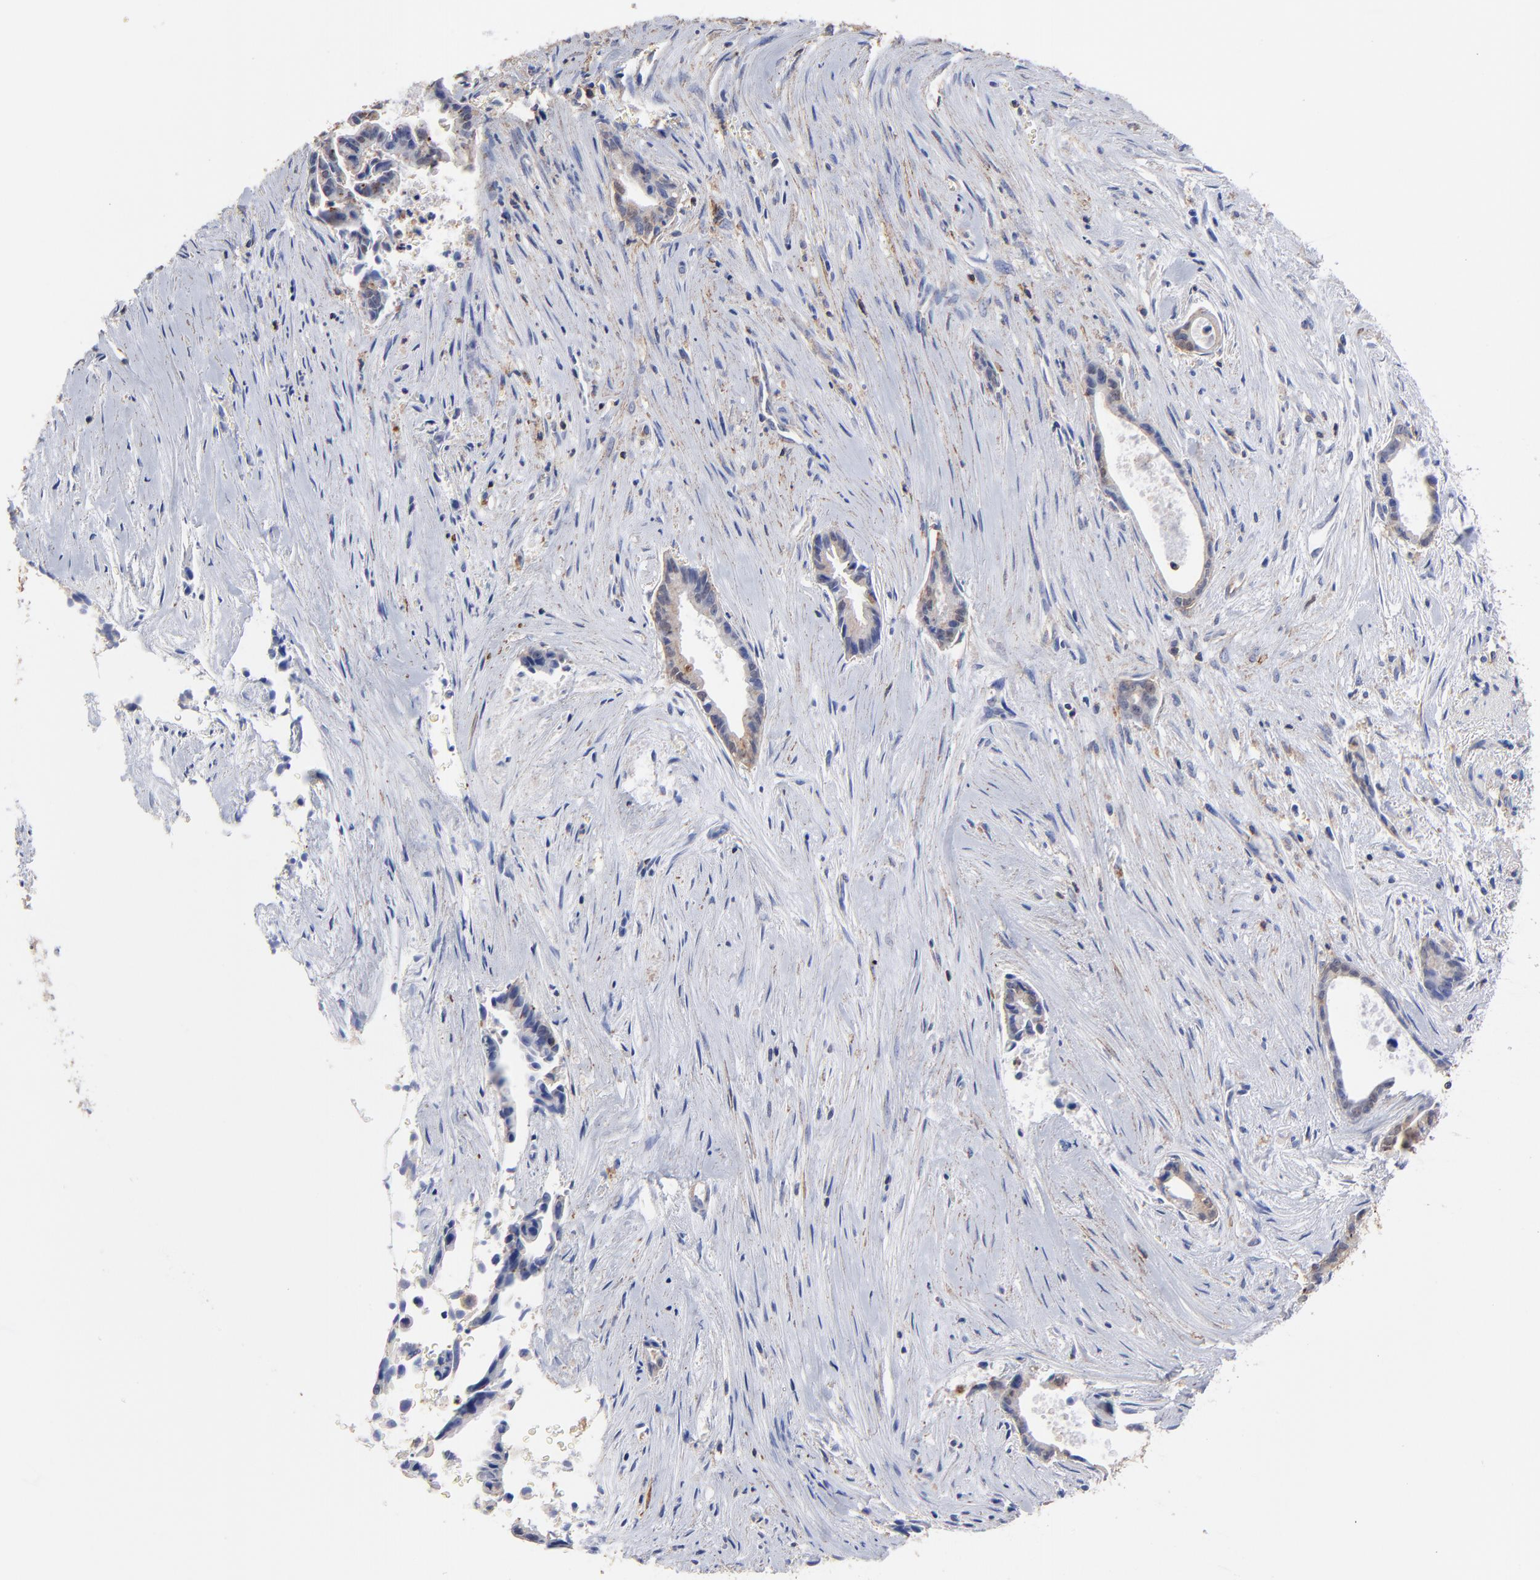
{"staining": {"intensity": "weak", "quantity": ">75%", "location": "cytoplasmic/membranous,nuclear"}, "tissue": "liver cancer", "cell_type": "Tumor cells", "image_type": "cancer", "snomed": [{"axis": "morphology", "description": "Cholangiocarcinoma"}, {"axis": "topography", "description": "Liver"}], "caption": "Protein analysis of liver cancer tissue shows weak cytoplasmic/membranous and nuclear expression in about >75% of tumor cells. (DAB = brown stain, brightfield microscopy at high magnification).", "gene": "ASL", "patient": {"sex": "female", "age": 55}}